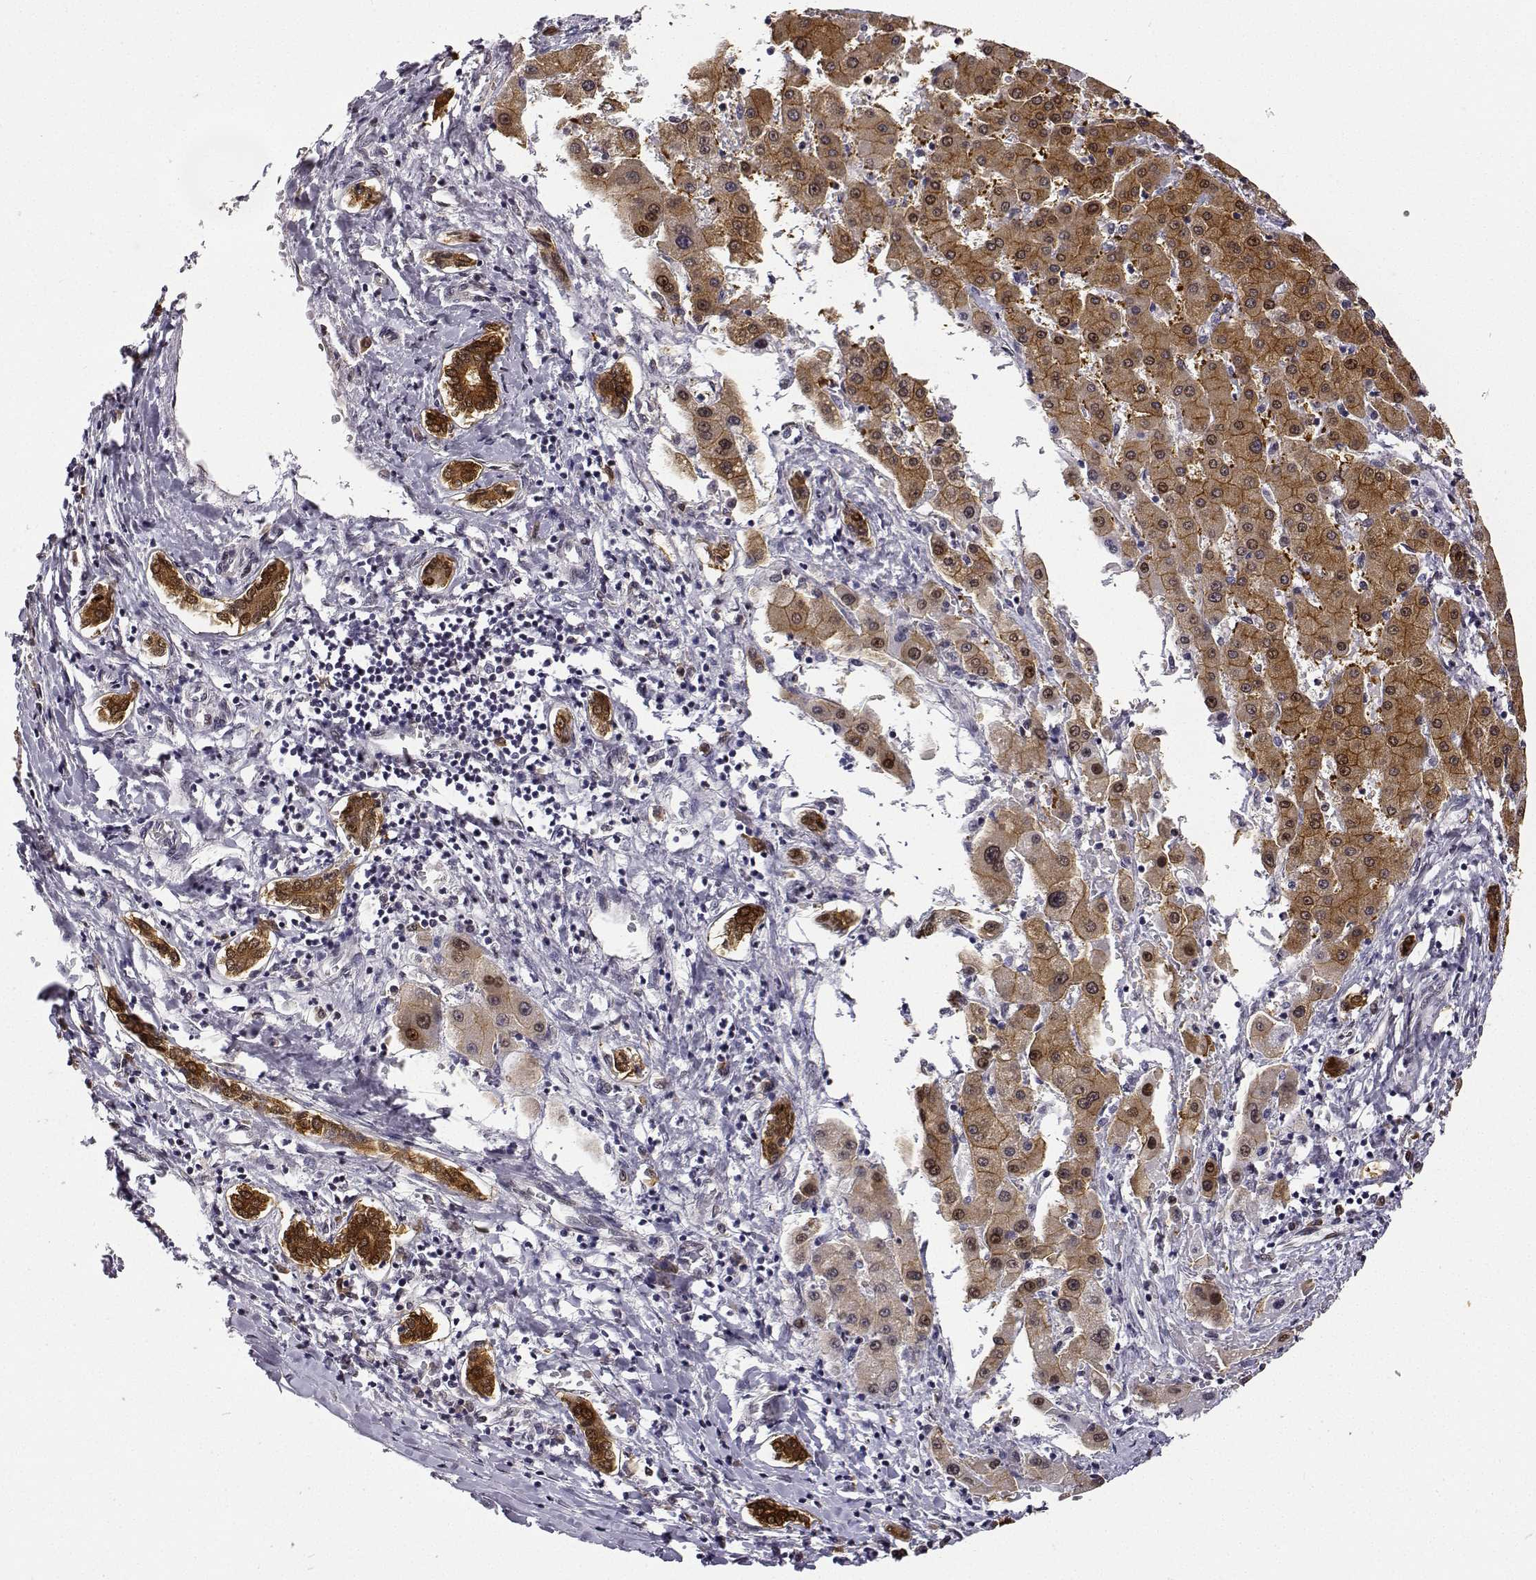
{"staining": {"intensity": "strong", "quantity": ">75%", "location": "cytoplasmic/membranous,nuclear"}, "tissue": "liver cancer", "cell_type": "Tumor cells", "image_type": "cancer", "snomed": [{"axis": "morphology", "description": "Carcinoma, Hepatocellular, NOS"}, {"axis": "topography", "description": "Liver"}], "caption": "Immunohistochemistry (DAB) staining of human liver cancer (hepatocellular carcinoma) reveals strong cytoplasmic/membranous and nuclear protein expression in about >75% of tumor cells.", "gene": "PHGDH", "patient": {"sex": "male", "age": 40}}